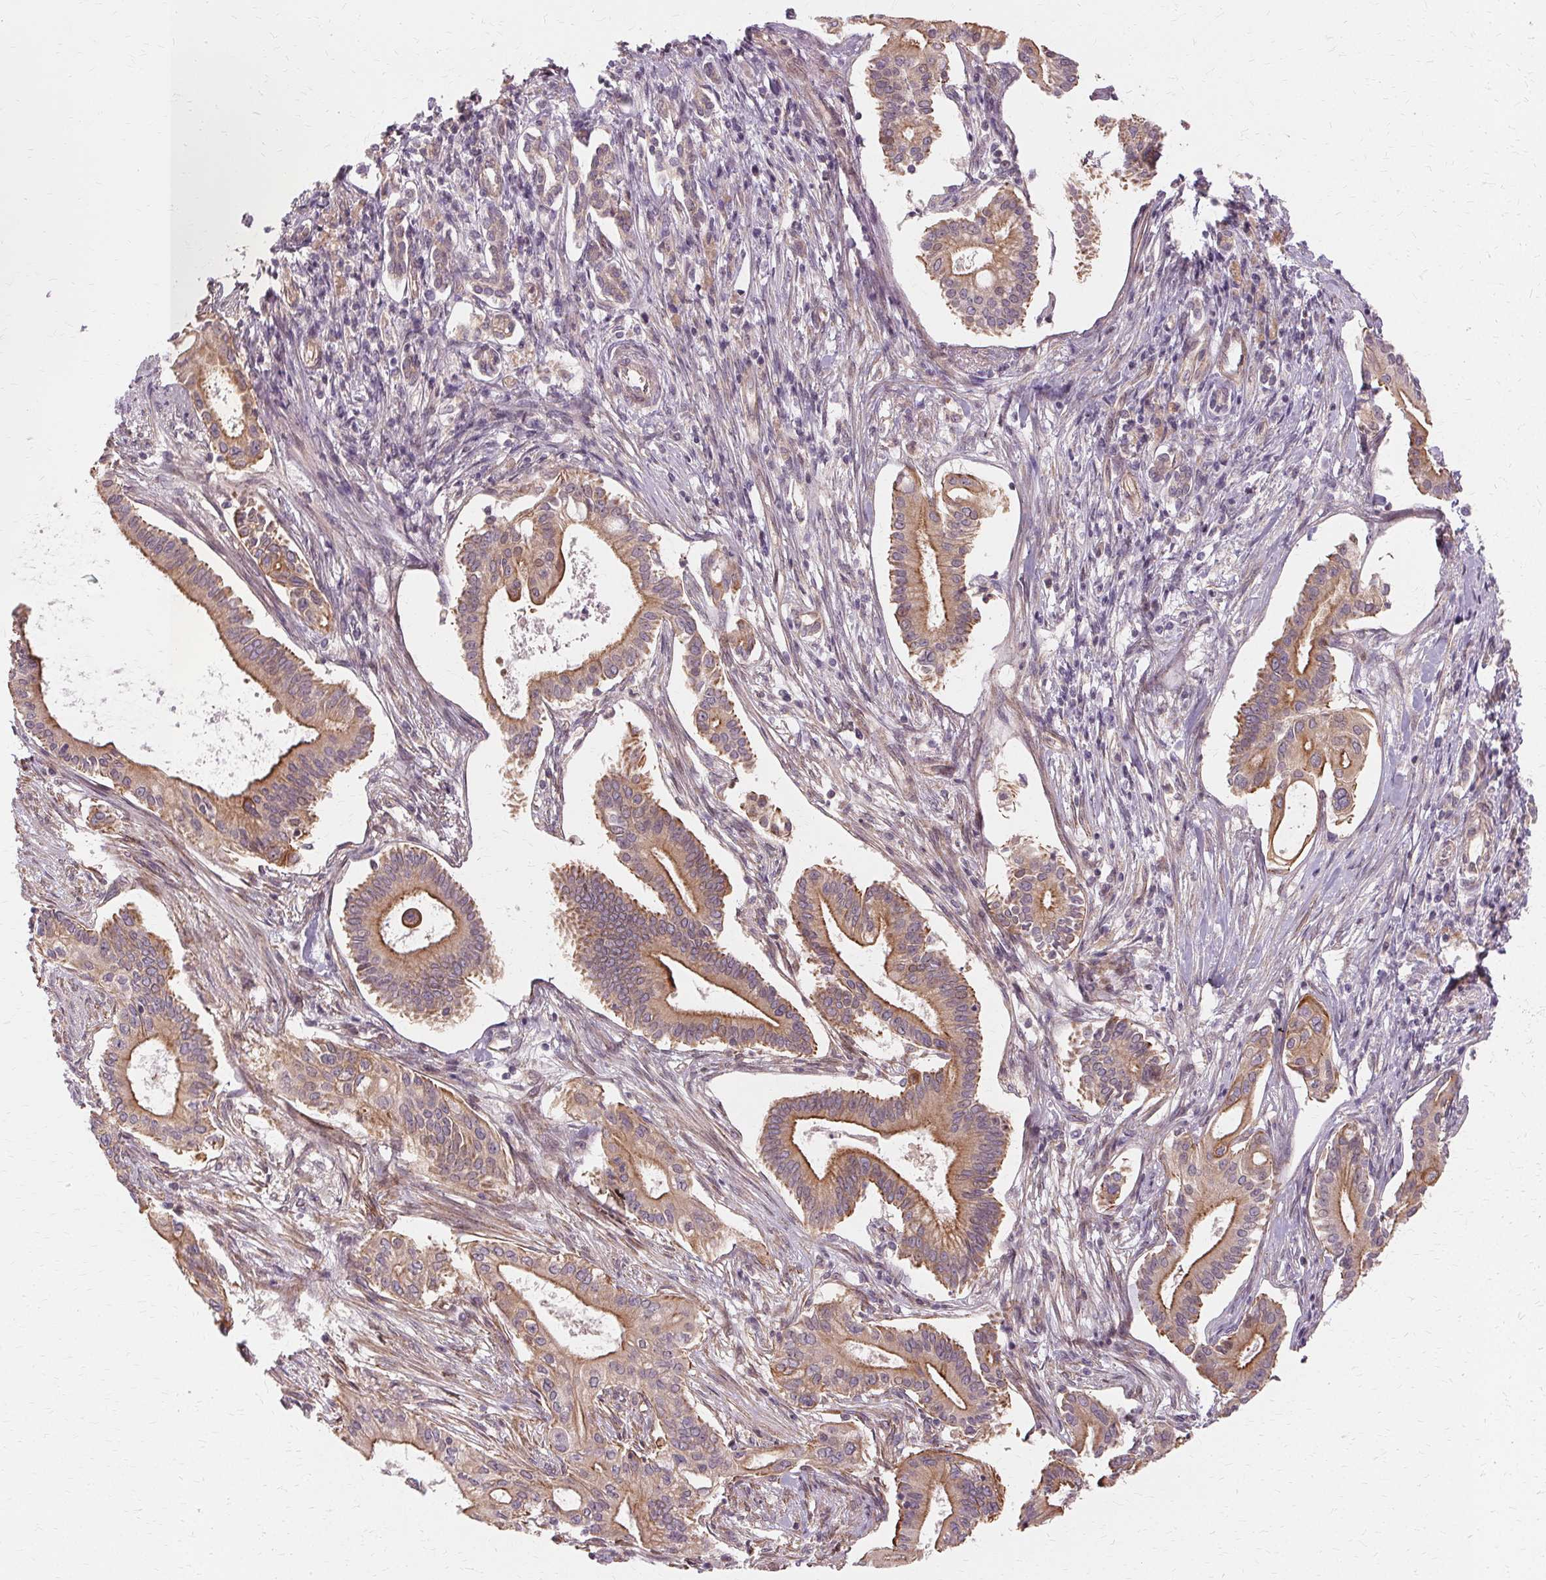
{"staining": {"intensity": "moderate", "quantity": ">75%", "location": "cytoplasmic/membranous"}, "tissue": "pancreatic cancer", "cell_type": "Tumor cells", "image_type": "cancer", "snomed": [{"axis": "morphology", "description": "Adenocarcinoma, NOS"}, {"axis": "topography", "description": "Pancreas"}], "caption": "Approximately >75% of tumor cells in pancreatic cancer (adenocarcinoma) reveal moderate cytoplasmic/membranous protein staining as visualized by brown immunohistochemical staining.", "gene": "USP8", "patient": {"sex": "female", "age": 68}}